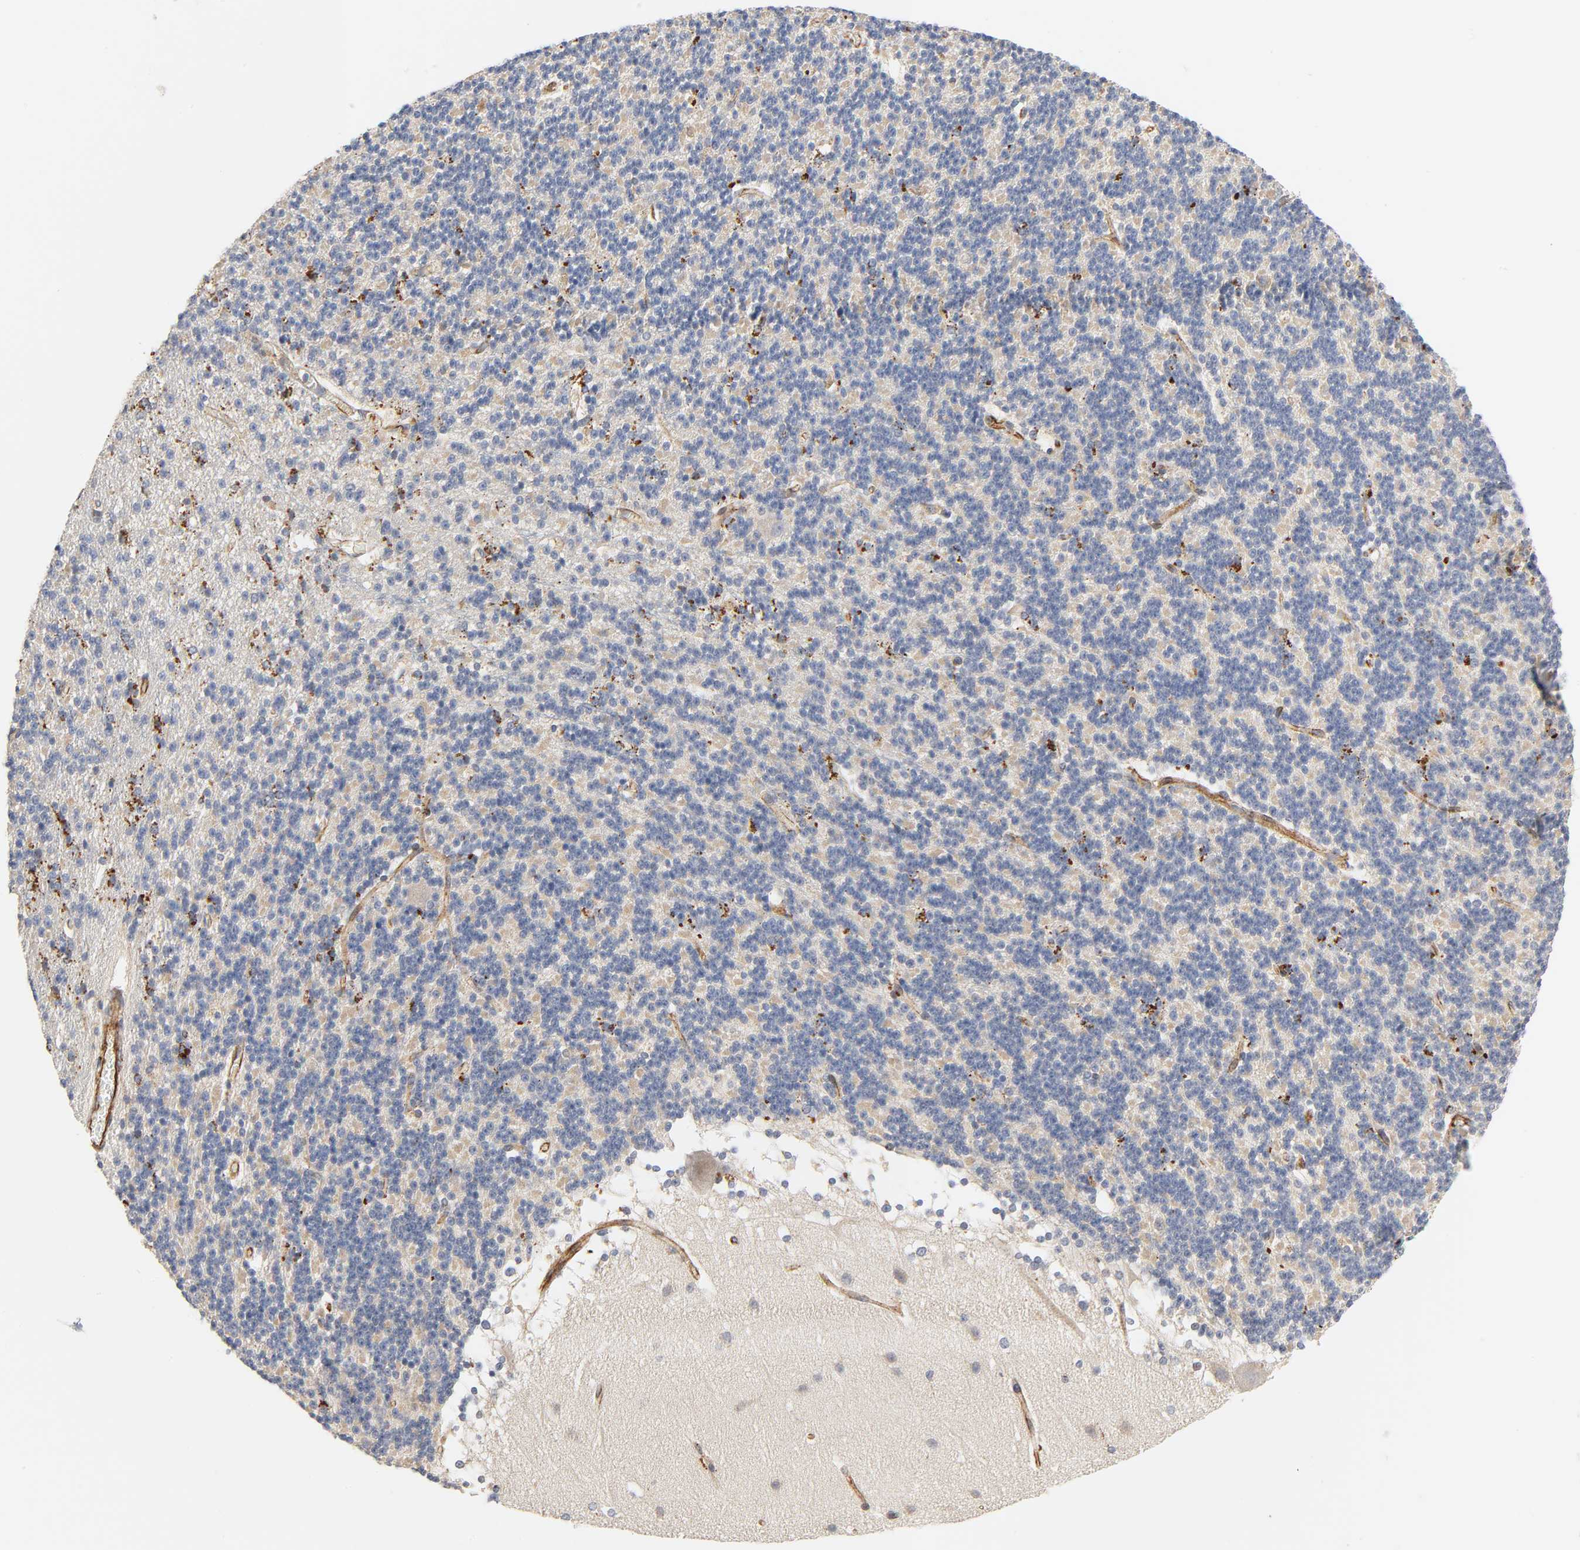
{"staining": {"intensity": "weak", "quantity": "25%-75%", "location": "cytoplasmic/membranous"}, "tissue": "cerebellum", "cell_type": "Cells in granular layer", "image_type": "normal", "snomed": [{"axis": "morphology", "description": "Normal tissue, NOS"}, {"axis": "topography", "description": "Cerebellum"}], "caption": "Protein staining reveals weak cytoplasmic/membranous staining in approximately 25%-75% of cells in granular layer in unremarkable cerebellum.", "gene": "REEP5", "patient": {"sex": "female", "age": 19}}